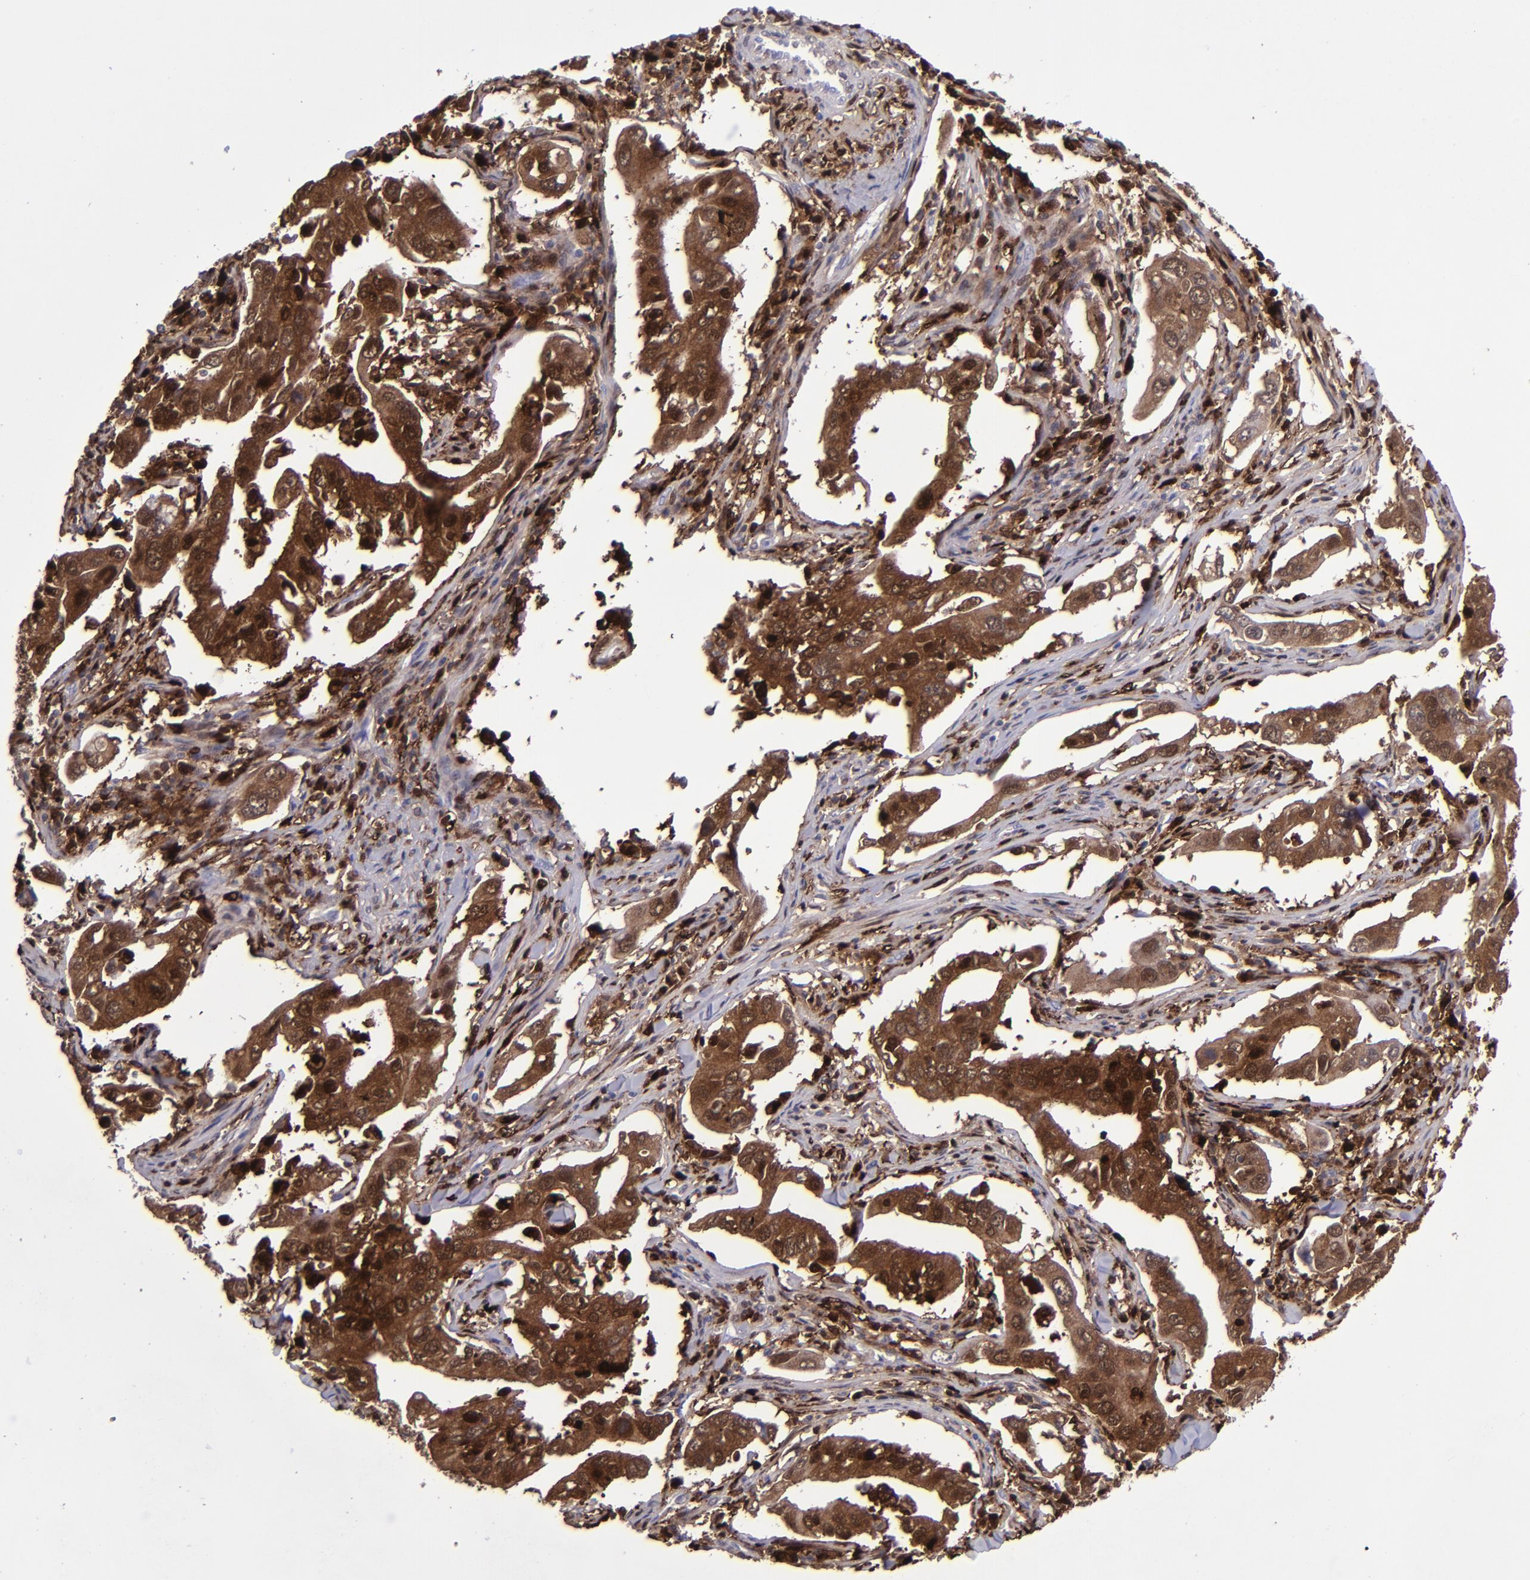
{"staining": {"intensity": "strong", "quantity": ">75%", "location": "cytoplasmic/membranous,nuclear"}, "tissue": "lung cancer", "cell_type": "Tumor cells", "image_type": "cancer", "snomed": [{"axis": "morphology", "description": "Adenocarcinoma, NOS"}, {"axis": "topography", "description": "Lung"}], "caption": "Lung adenocarcinoma was stained to show a protein in brown. There is high levels of strong cytoplasmic/membranous and nuclear positivity in approximately >75% of tumor cells. (DAB IHC, brown staining for protein, blue staining for nuclei).", "gene": "TYMP", "patient": {"sex": "male", "age": 48}}